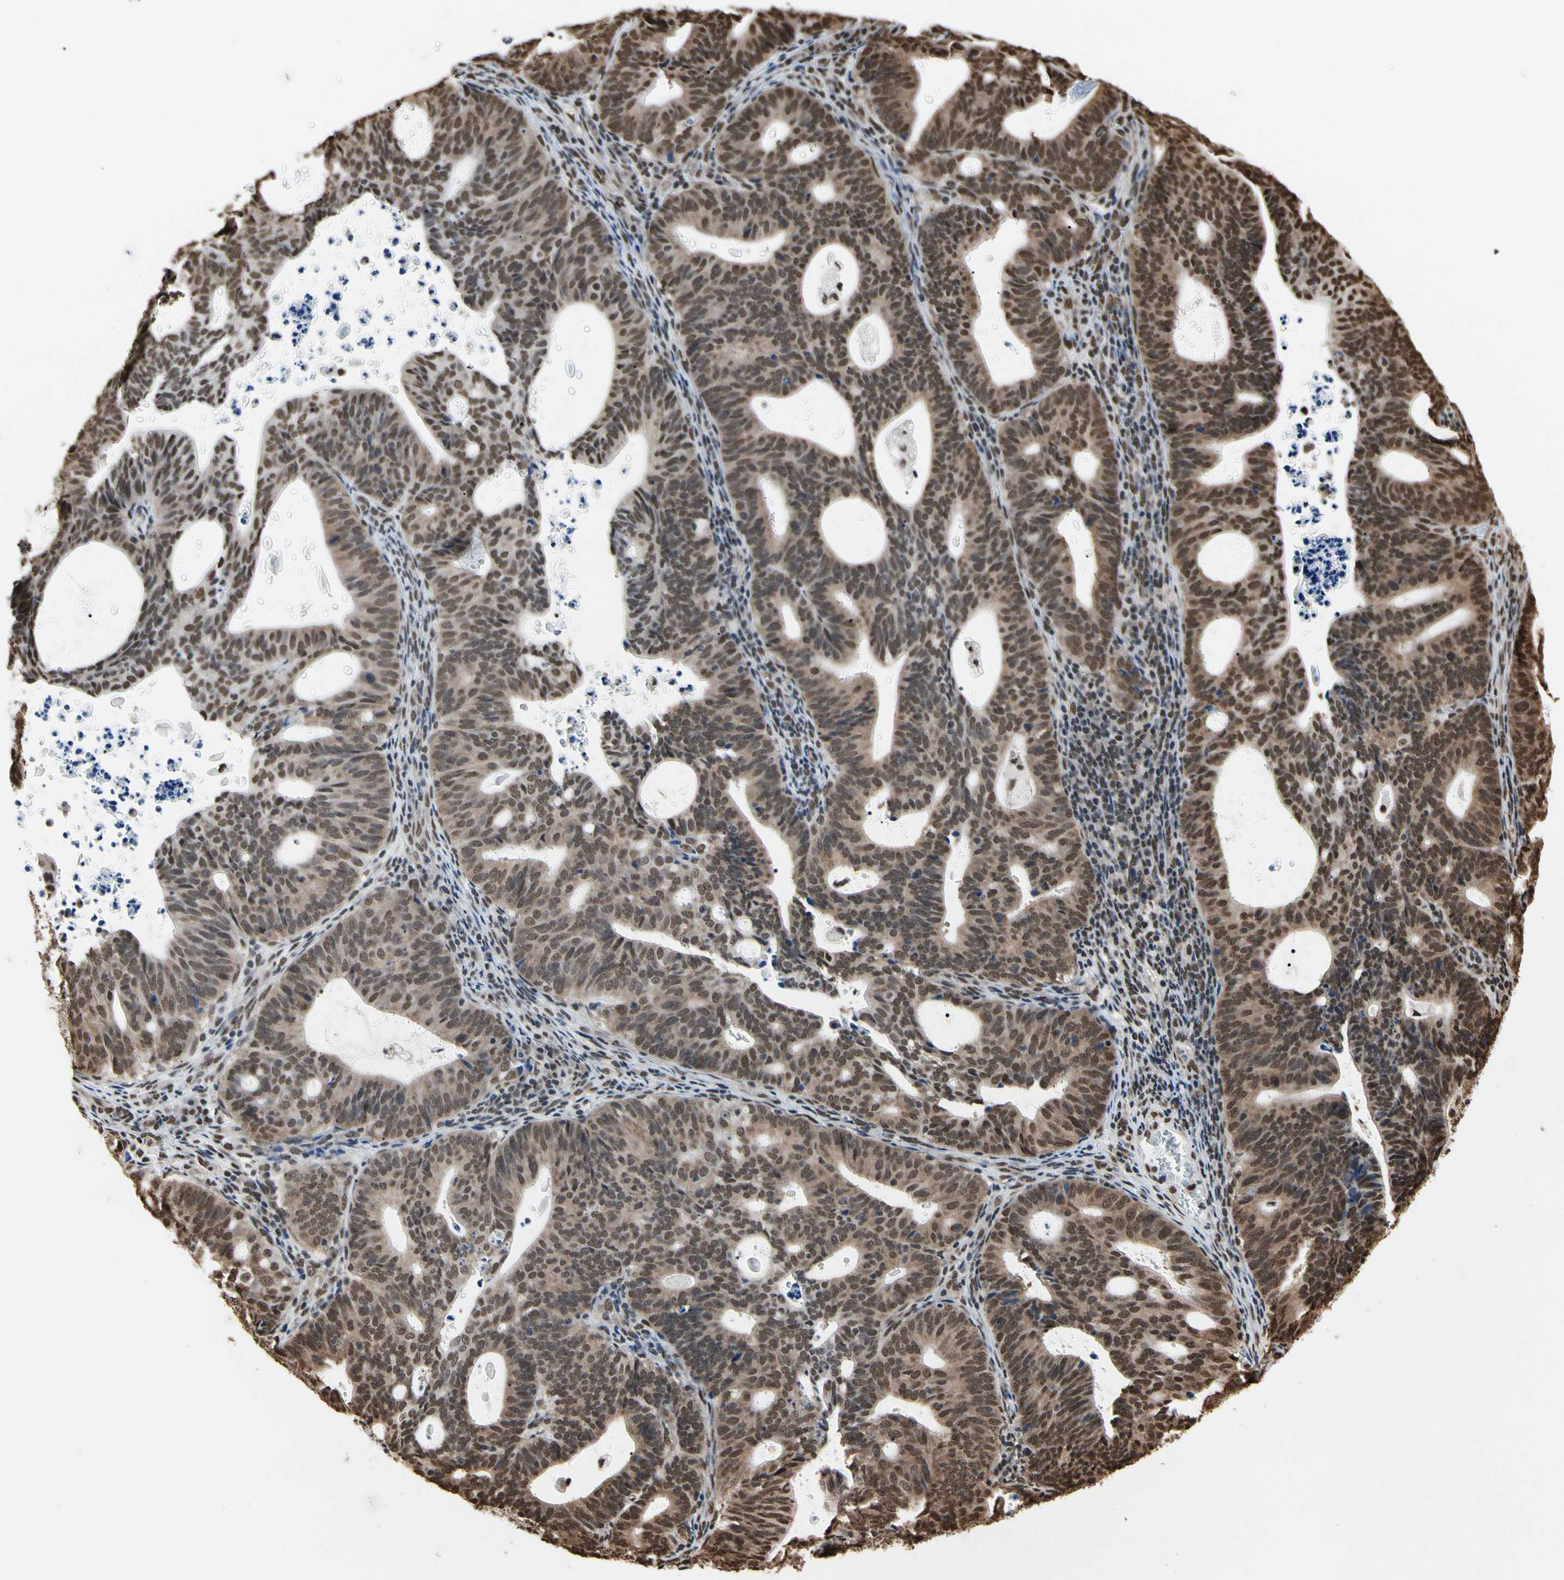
{"staining": {"intensity": "moderate", "quantity": ">75%", "location": "cytoplasmic/membranous,nuclear"}, "tissue": "endometrial cancer", "cell_type": "Tumor cells", "image_type": "cancer", "snomed": [{"axis": "morphology", "description": "Adenocarcinoma, NOS"}, {"axis": "topography", "description": "Uterus"}], "caption": "Protein staining demonstrates moderate cytoplasmic/membranous and nuclear positivity in about >75% of tumor cells in endometrial cancer (adenocarcinoma).", "gene": "HNRNPK", "patient": {"sex": "female", "age": 83}}